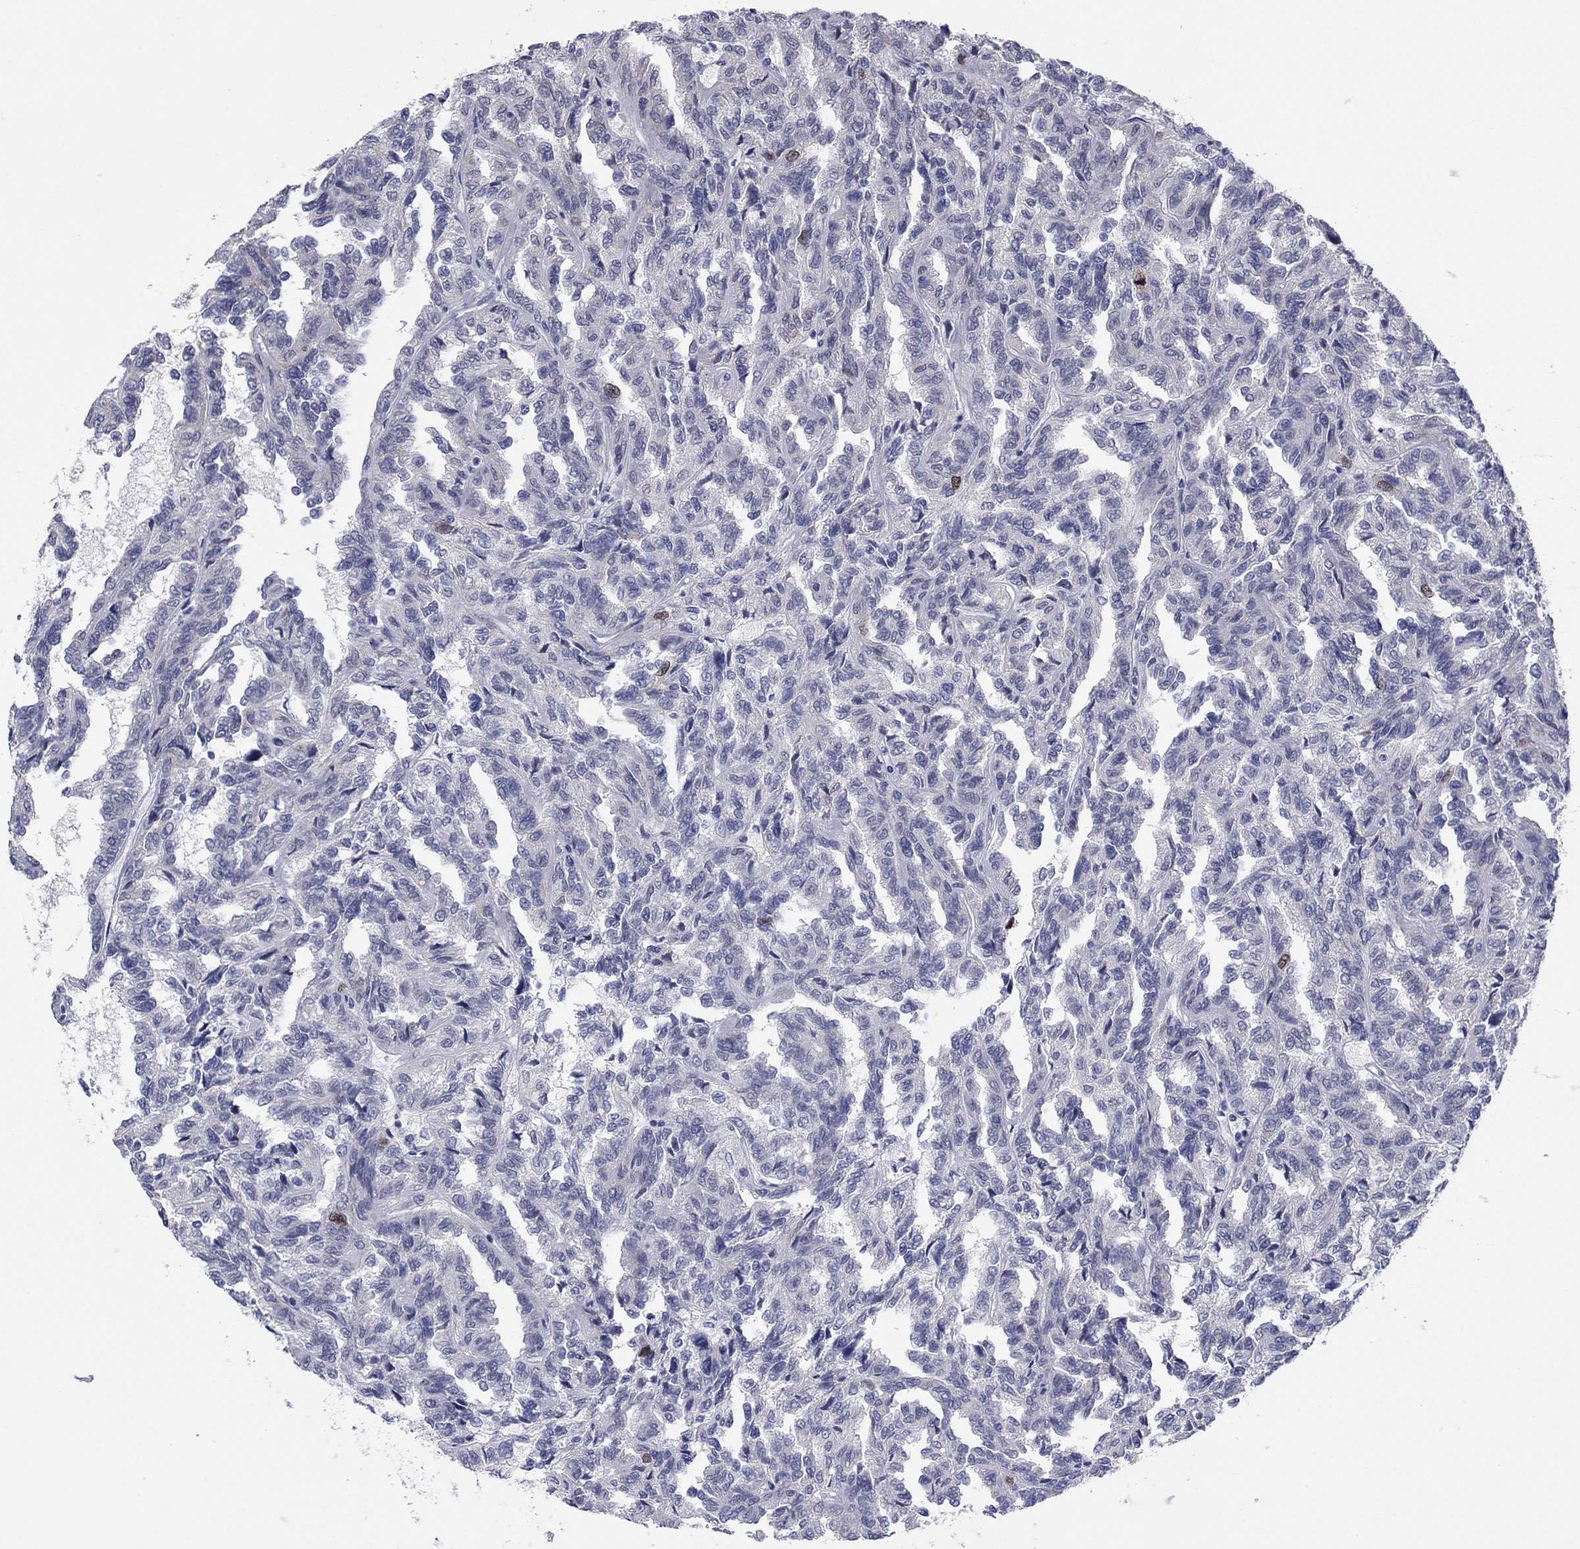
{"staining": {"intensity": "moderate", "quantity": "<25%", "location": "nuclear"}, "tissue": "renal cancer", "cell_type": "Tumor cells", "image_type": "cancer", "snomed": [{"axis": "morphology", "description": "Adenocarcinoma, NOS"}, {"axis": "topography", "description": "Kidney"}], "caption": "Immunohistochemistry (IHC) of renal cancer displays low levels of moderate nuclear expression in about <25% of tumor cells.", "gene": "CDCA5", "patient": {"sex": "male", "age": 79}}